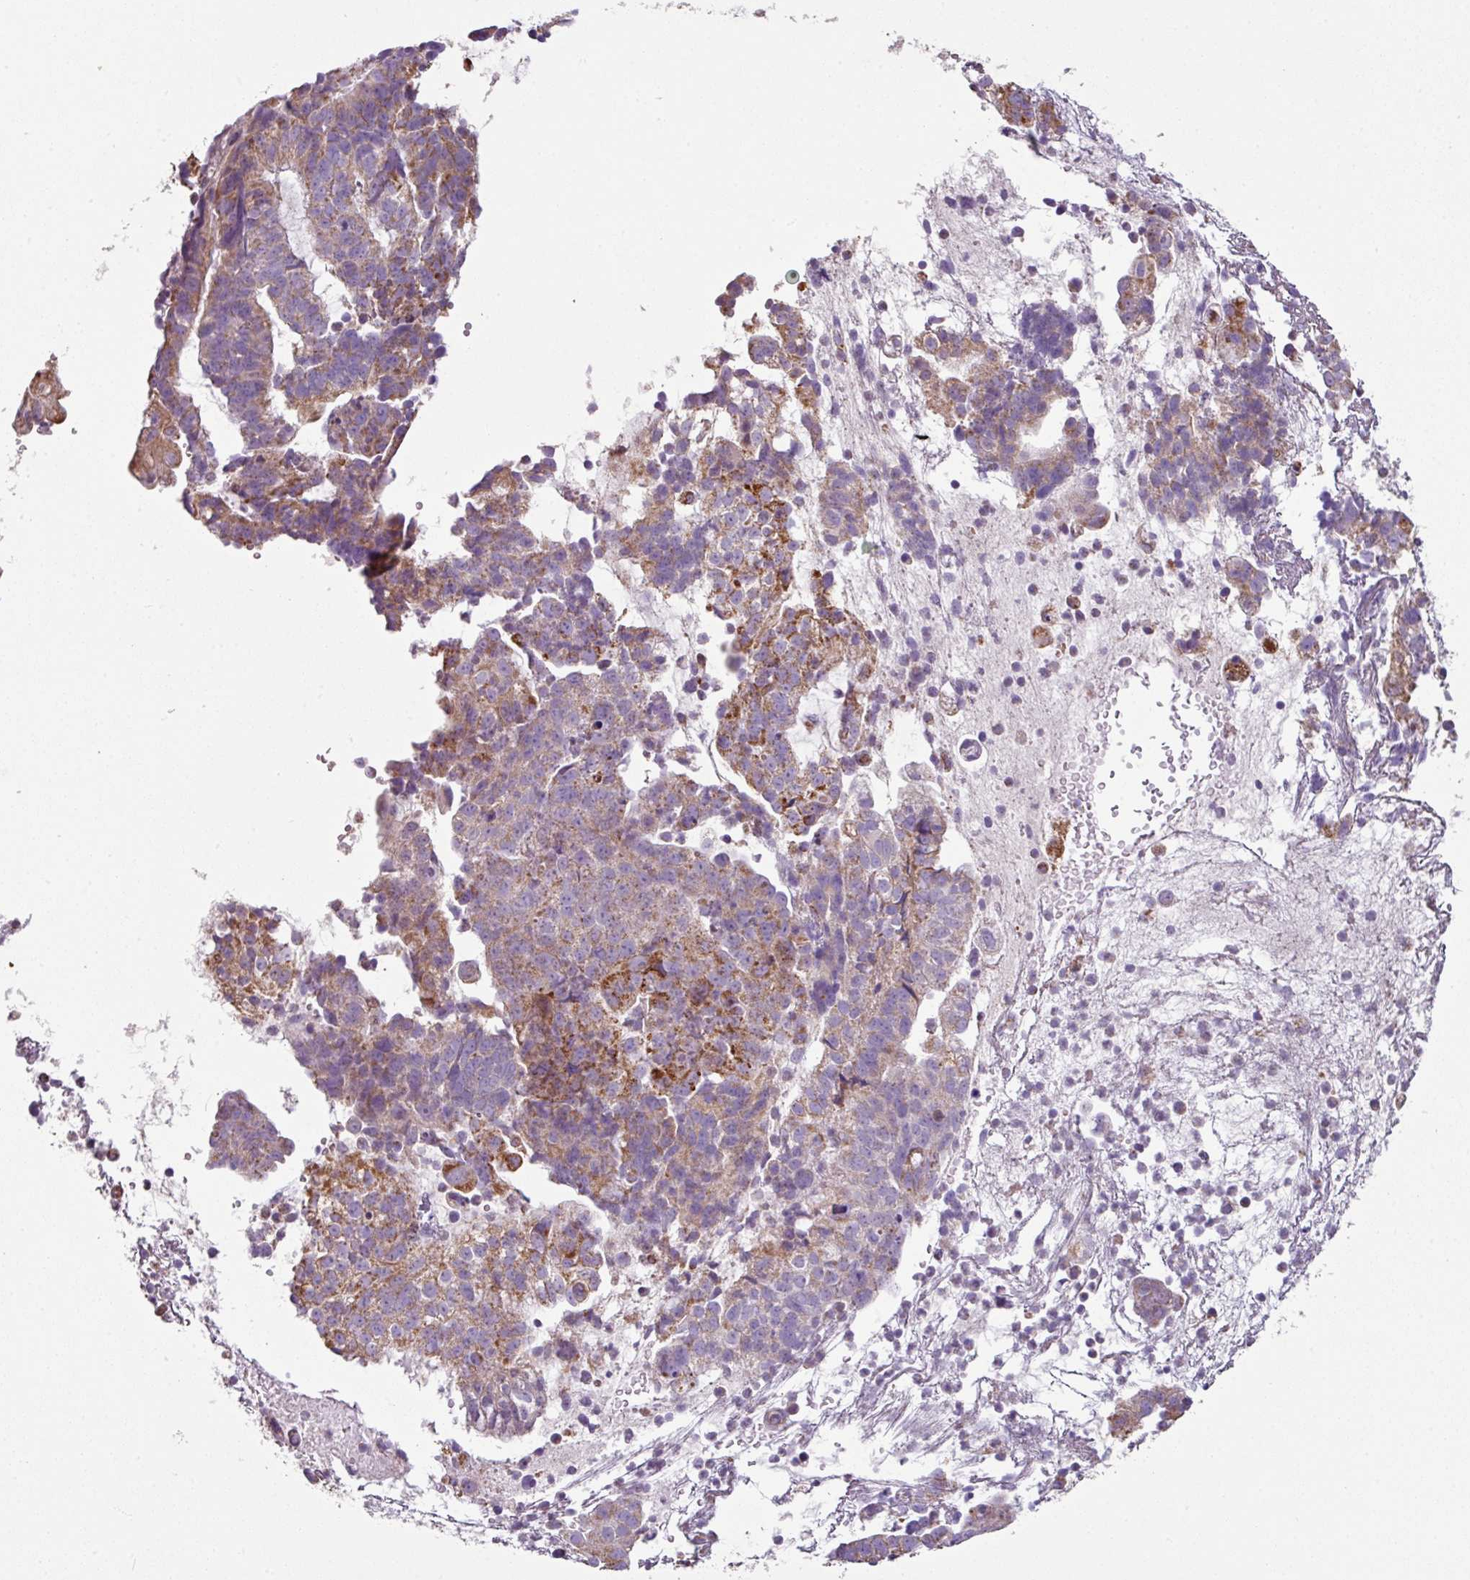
{"staining": {"intensity": "moderate", "quantity": "25%-75%", "location": "cytoplasmic/membranous"}, "tissue": "endometrial cancer", "cell_type": "Tumor cells", "image_type": "cancer", "snomed": [{"axis": "morphology", "description": "Adenocarcinoma, NOS"}, {"axis": "topography", "description": "Endometrium"}], "caption": "A high-resolution image shows immunohistochemistry staining of adenocarcinoma (endometrial), which reveals moderate cytoplasmic/membranous expression in approximately 25%-75% of tumor cells.", "gene": "SQOR", "patient": {"sex": "female", "age": 76}}